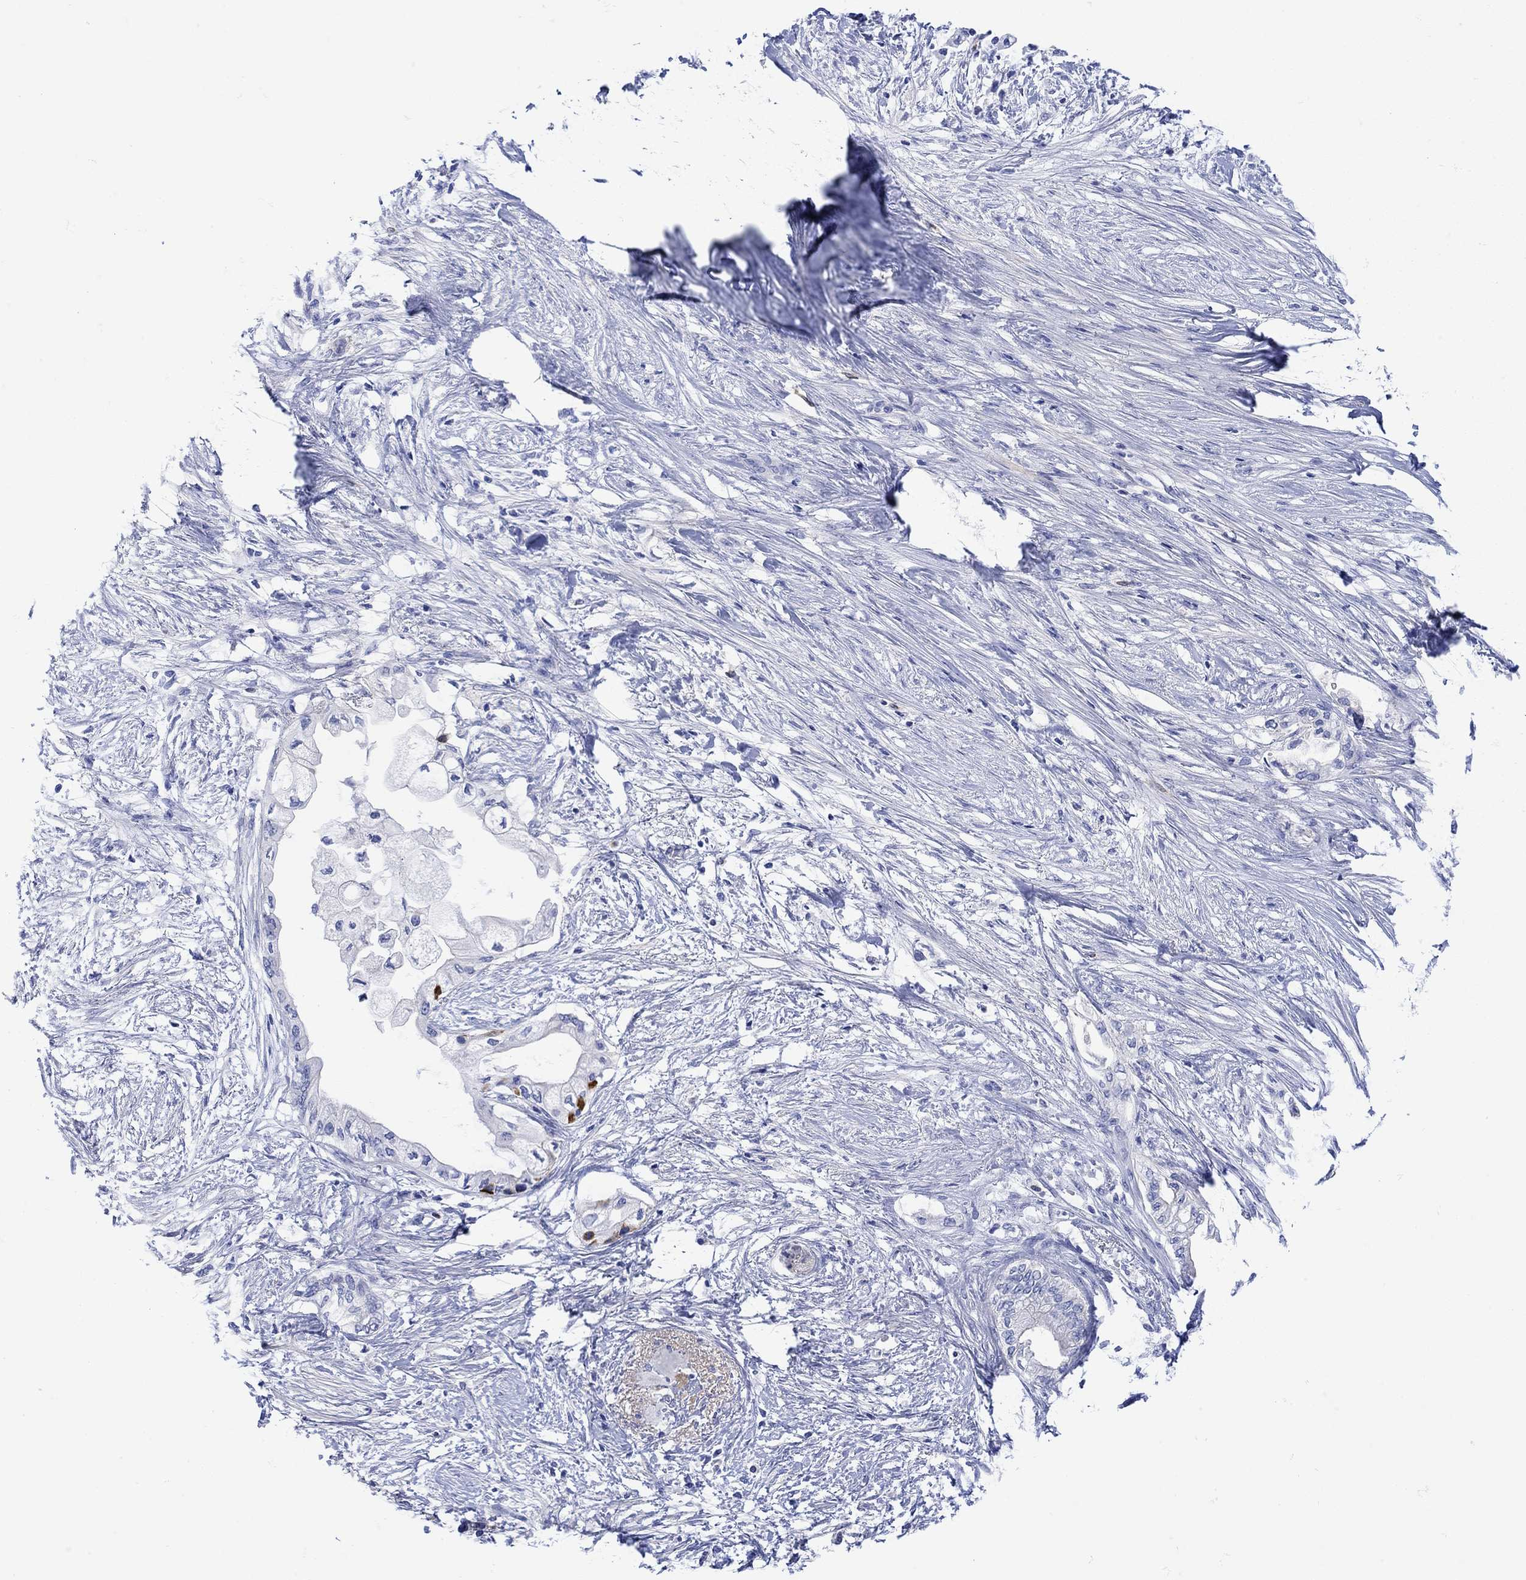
{"staining": {"intensity": "strong", "quantity": "<25%", "location": "cytoplasmic/membranous"}, "tissue": "pancreatic cancer", "cell_type": "Tumor cells", "image_type": "cancer", "snomed": [{"axis": "morphology", "description": "Normal tissue, NOS"}, {"axis": "morphology", "description": "Adenocarcinoma, NOS"}, {"axis": "topography", "description": "Pancreas"}, {"axis": "topography", "description": "Duodenum"}], "caption": "Immunohistochemistry (IHC) (DAB (3,3'-diaminobenzidine)) staining of pancreatic cancer demonstrates strong cytoplasmic/membranous protein staining in about <25% of tumor cells.", "gene": "ANKMY1", "patient": {"sex": "female", "age": 60}}